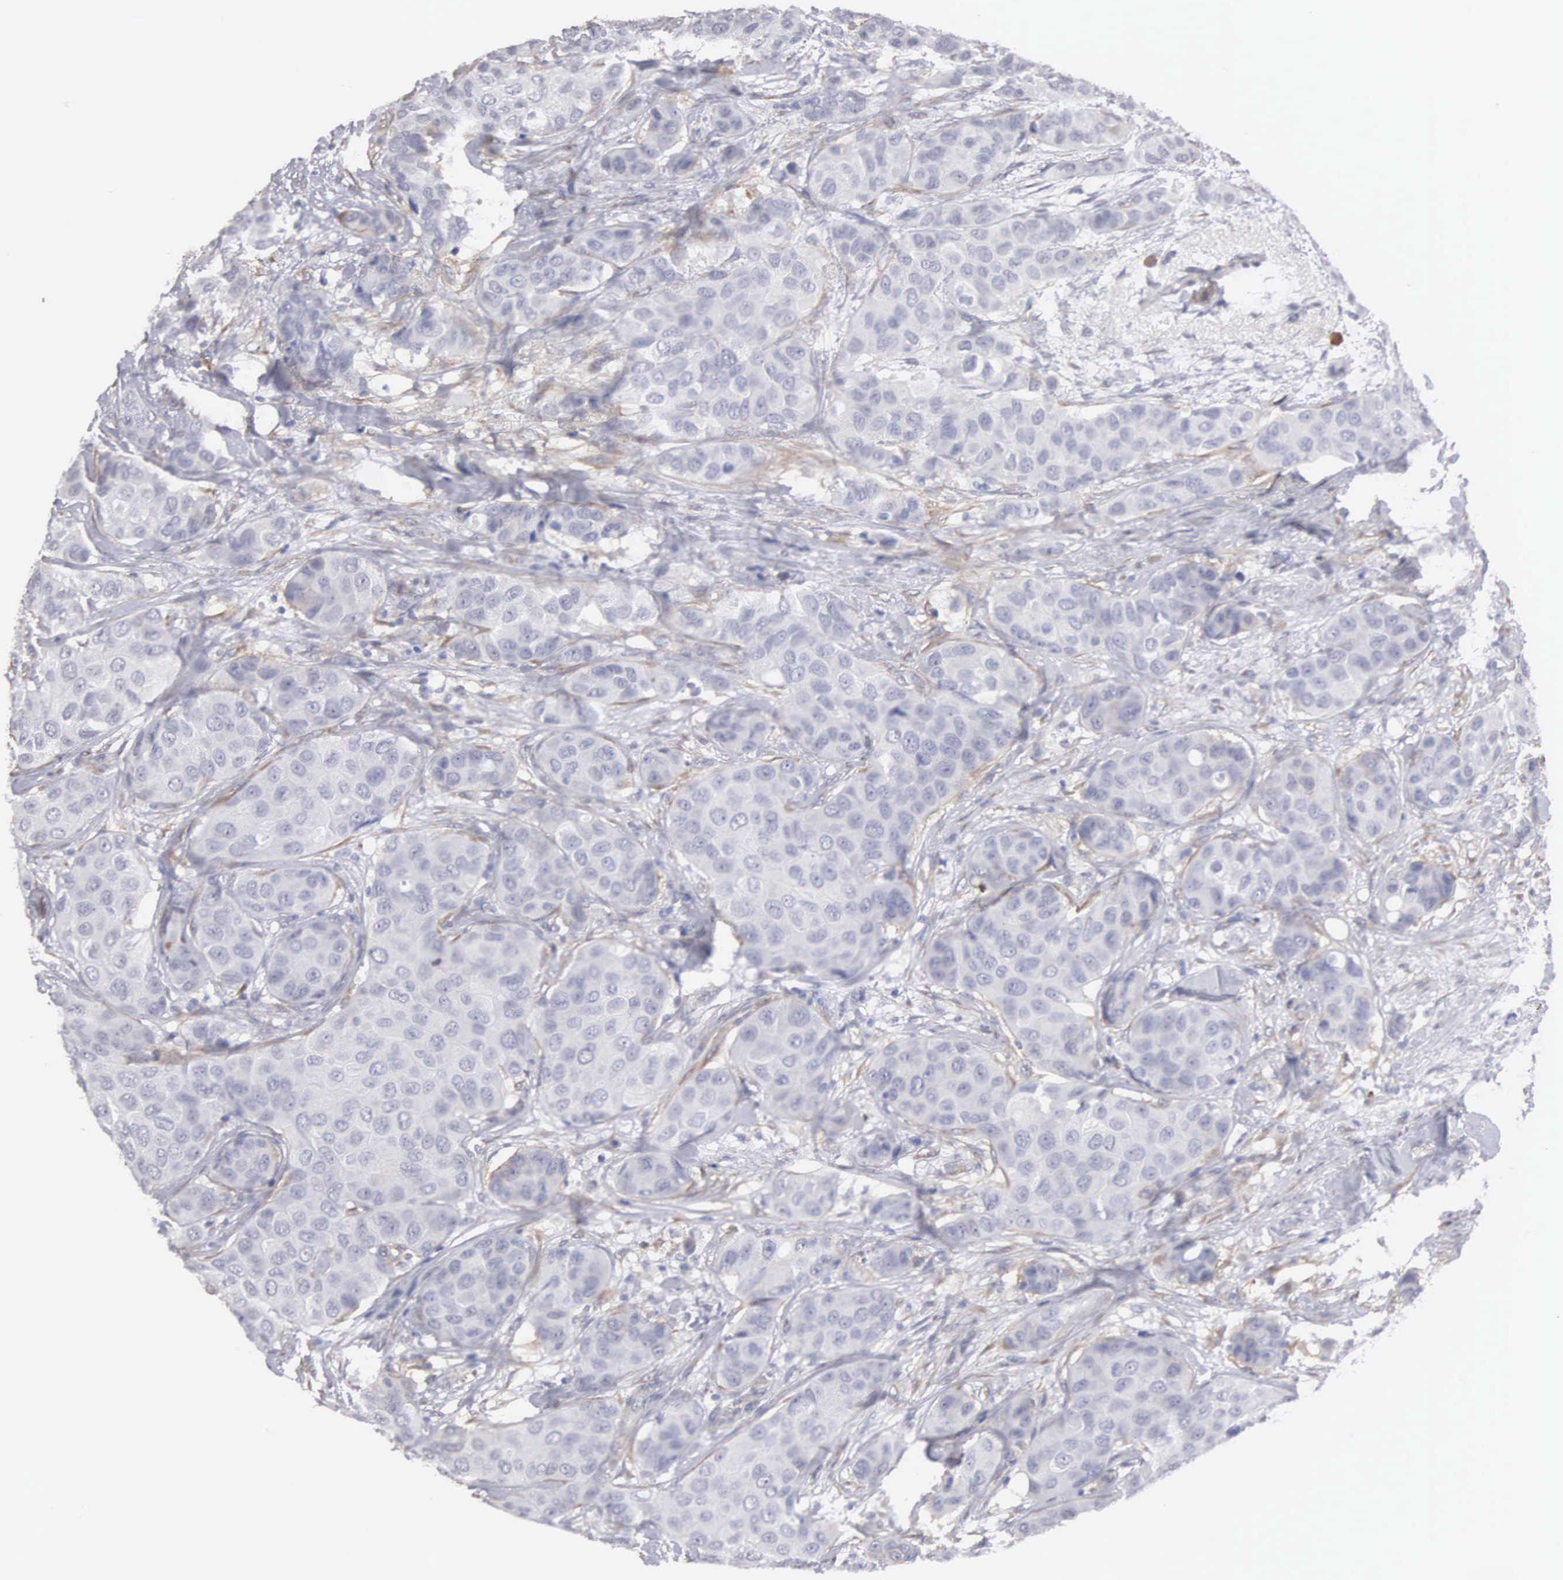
{"staining": {"intensity": "negative", "quantity": "none", "location": "none"}, "tissue": "breast cancer", "cell_type": "Tumor cells", "image_type": "cancer", "snomed": [{"axis": "morphology", "description": "Duct carcinoma"}, {"axis": "topography", "description": "Breast"}], "caption": "DAB immunohistochemical staining of breast cancer (invasive ductal carcinoma) shows no significant positivity in tumor cells.", "gene": "ELFN2", "patient": {"sex": "female", "age": 68}}